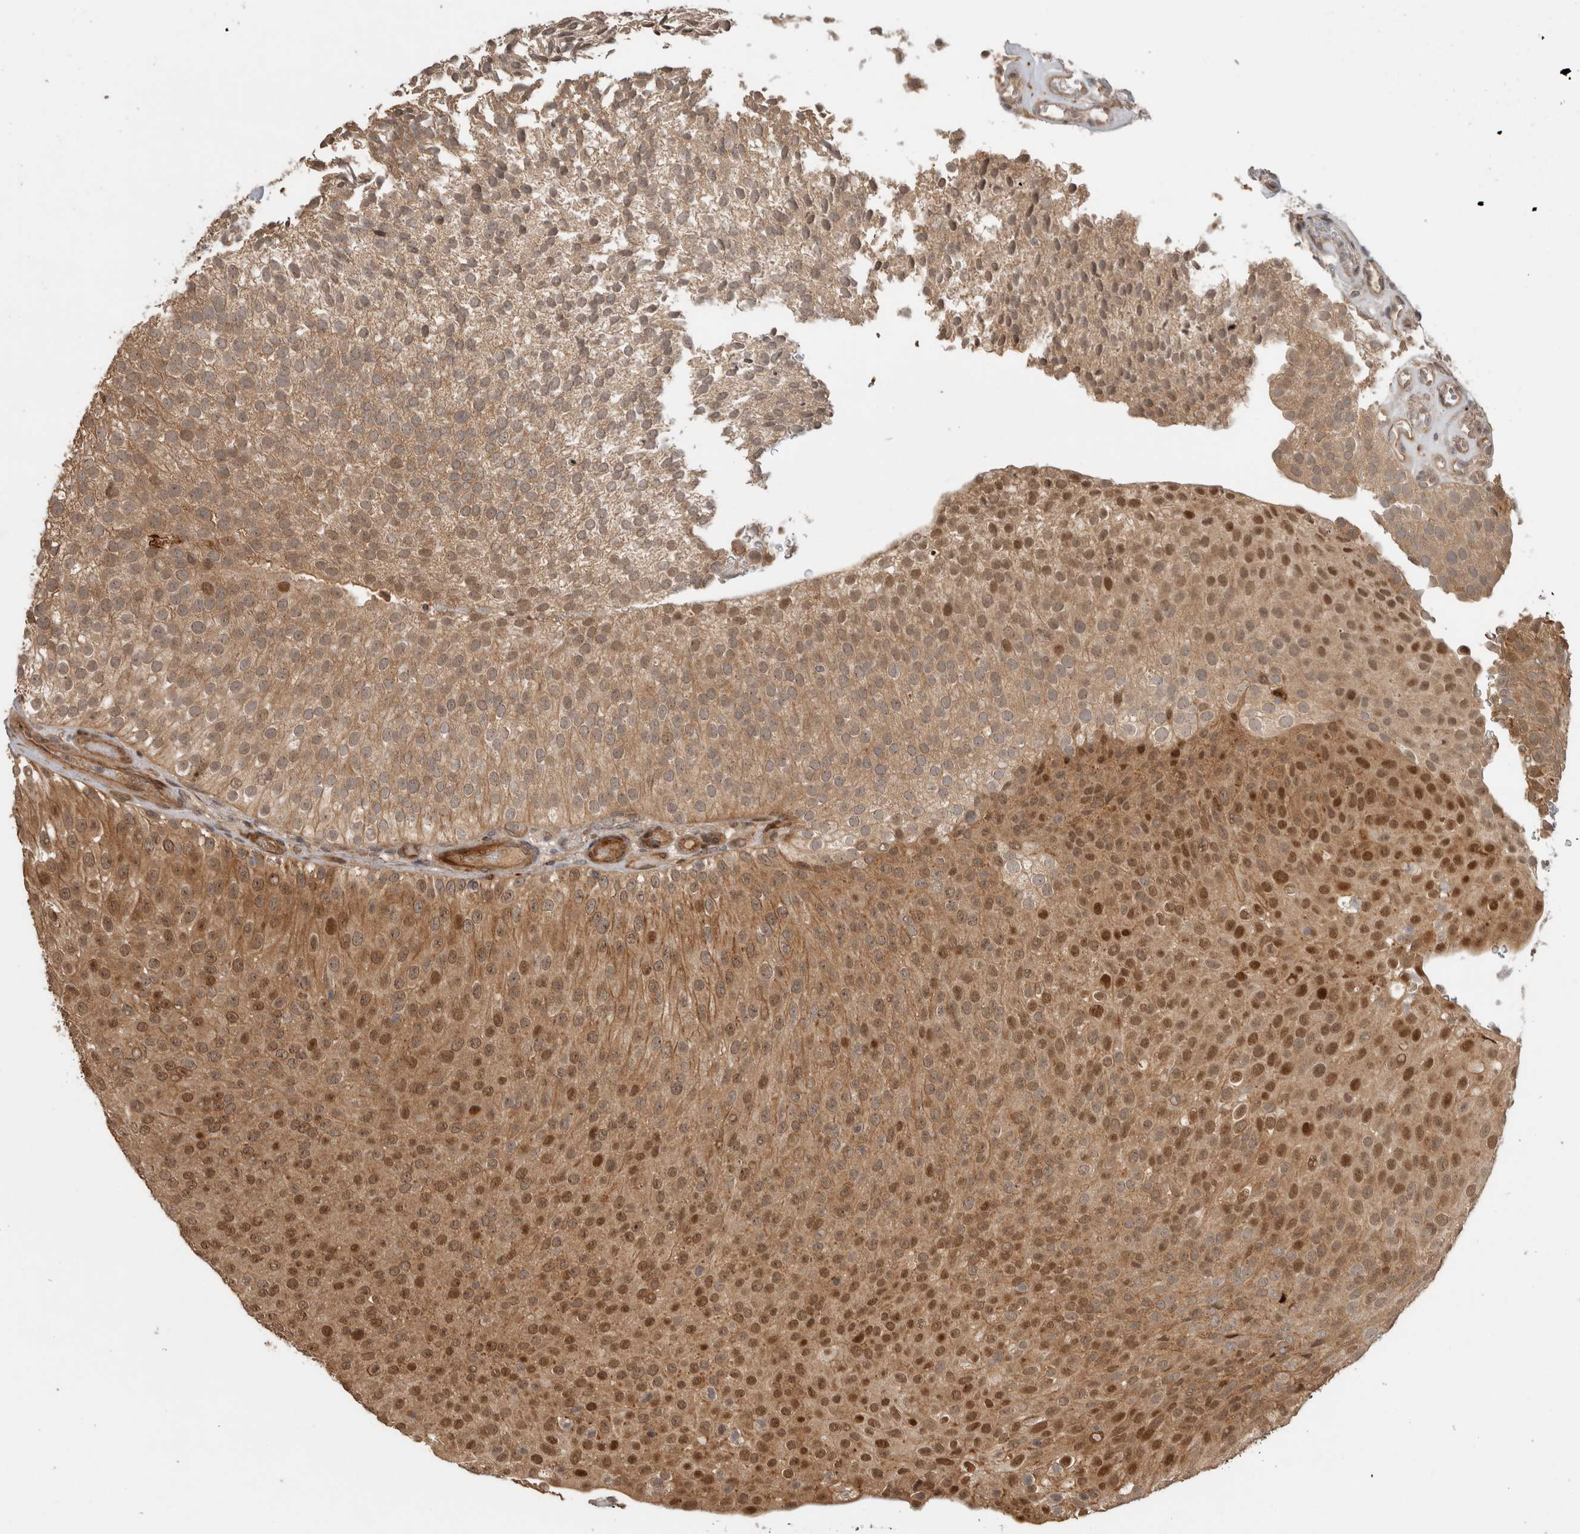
{"staining": {"intensity": "moderate", "quantity": ">75%", "location": "cytoplasmic/membranous,nuclear"}, "tissue": "urothelial cancer", "cell_type": "Tumor cells", "image_type": "cancer", "snomed": [{"axis": "morphology", "description": "Urothelial carcinoma, Low grade"}, {"axis": "topography", "description": "Urinary bladder"}], "caption": "This image displays IHC staining of human urothelial carcinoma (low-grade), with medium moderate cytoplasmic/membranous and nuclear staining in approximately >75% of tumor cells.", "gene": "PITPNC1", "patient": {"sex": "male", "age": 78}}